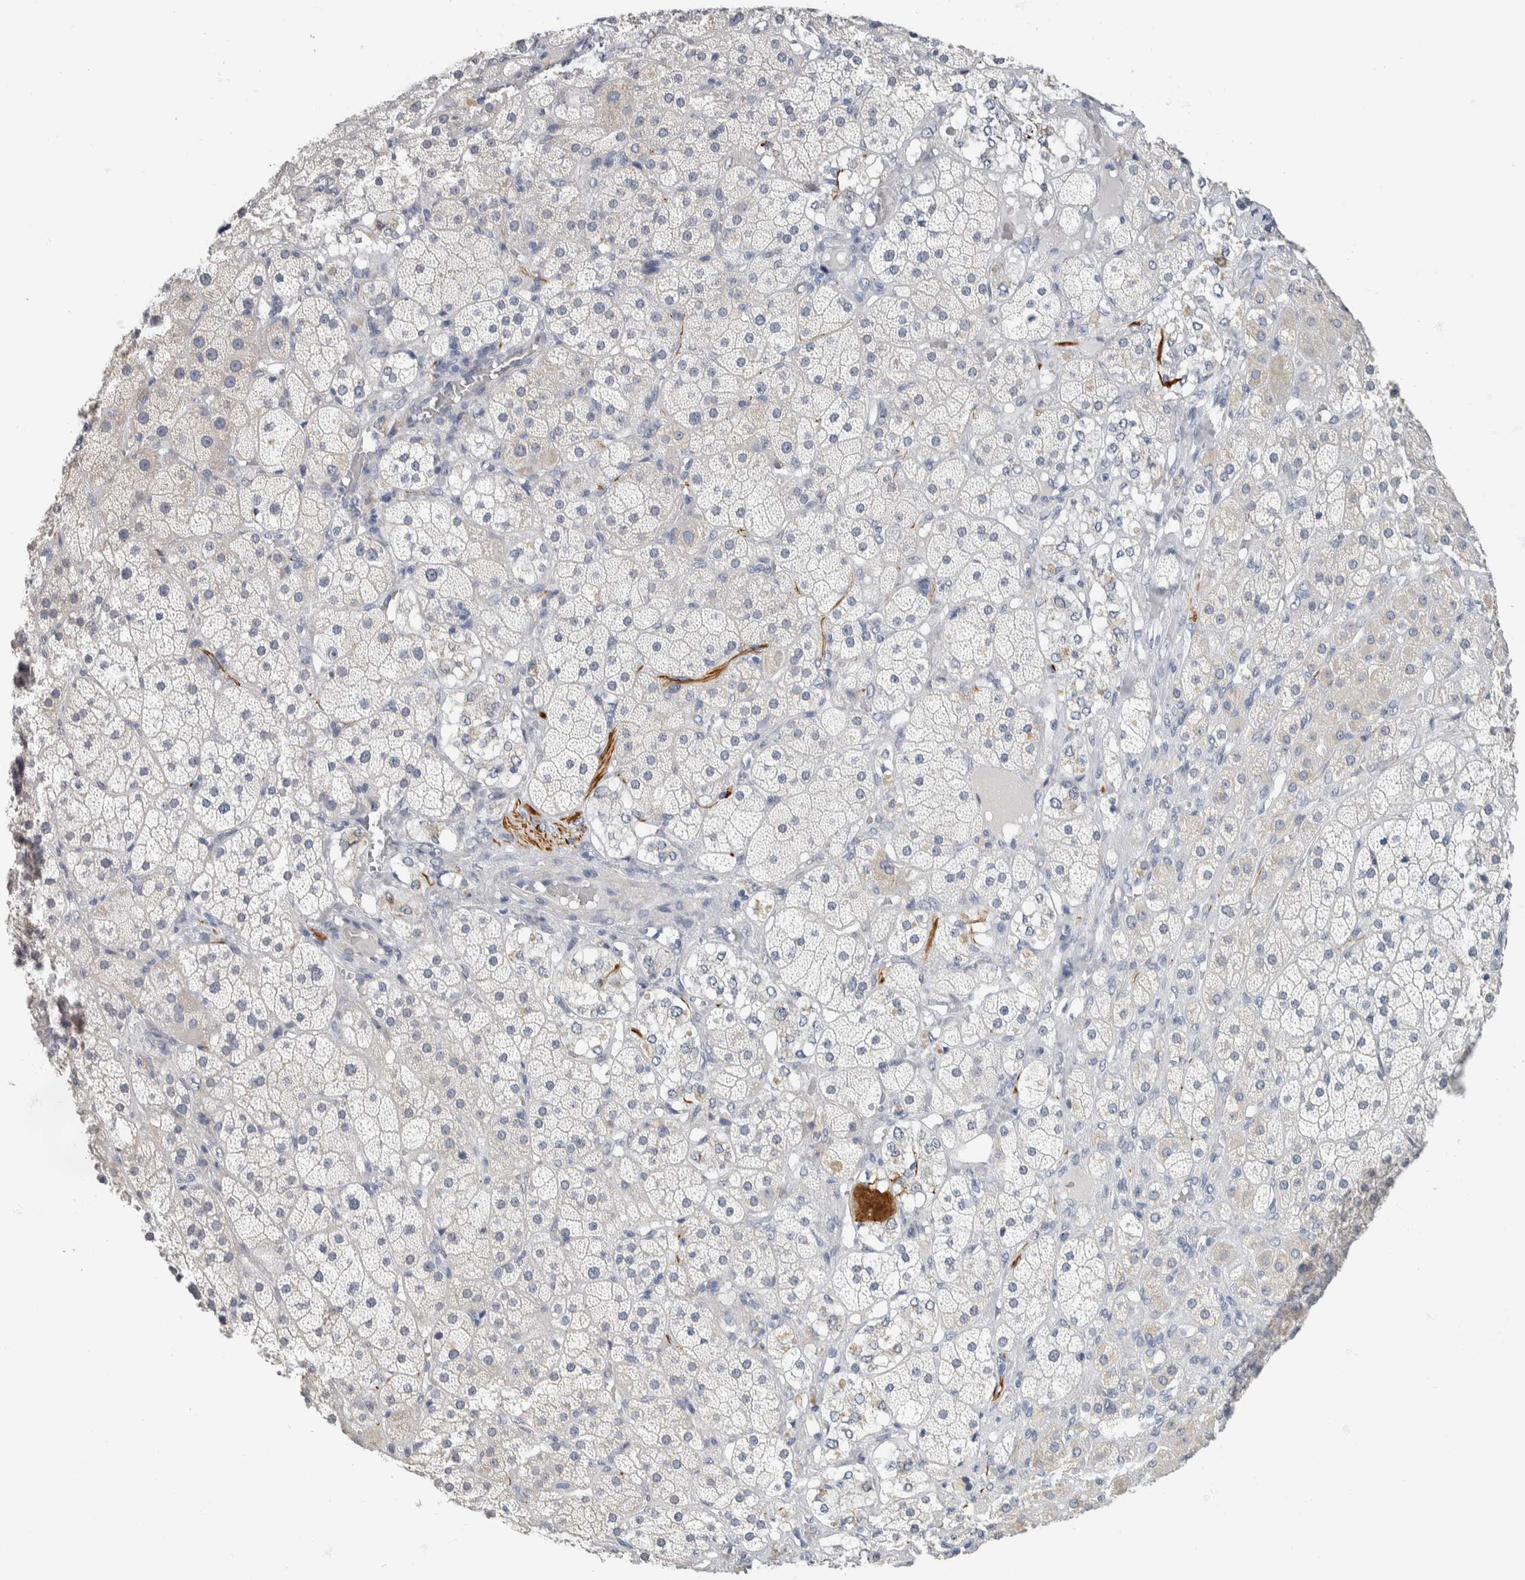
{"staining": {"intensity": "weak", "quantity": "<25%", "location": "cytoplasmic/membranous"}, "tissue": "adrenal gland", "cell_type": "Glandular cells", "image_type": "normal", "snomed": [{"axis": "morphology", "description": "Normal tissue, NOS"}, {"axis": "topography", "description": "Adrenal gland"}], "caption": "Immunohistochemistry (IHC) histopathology image of unremarkable human adrenal gland stained for a protein (brown), which displays no expression in glandular cells.", "gene": "NEFM", "patient": {"sex": "male", "age": 57}}